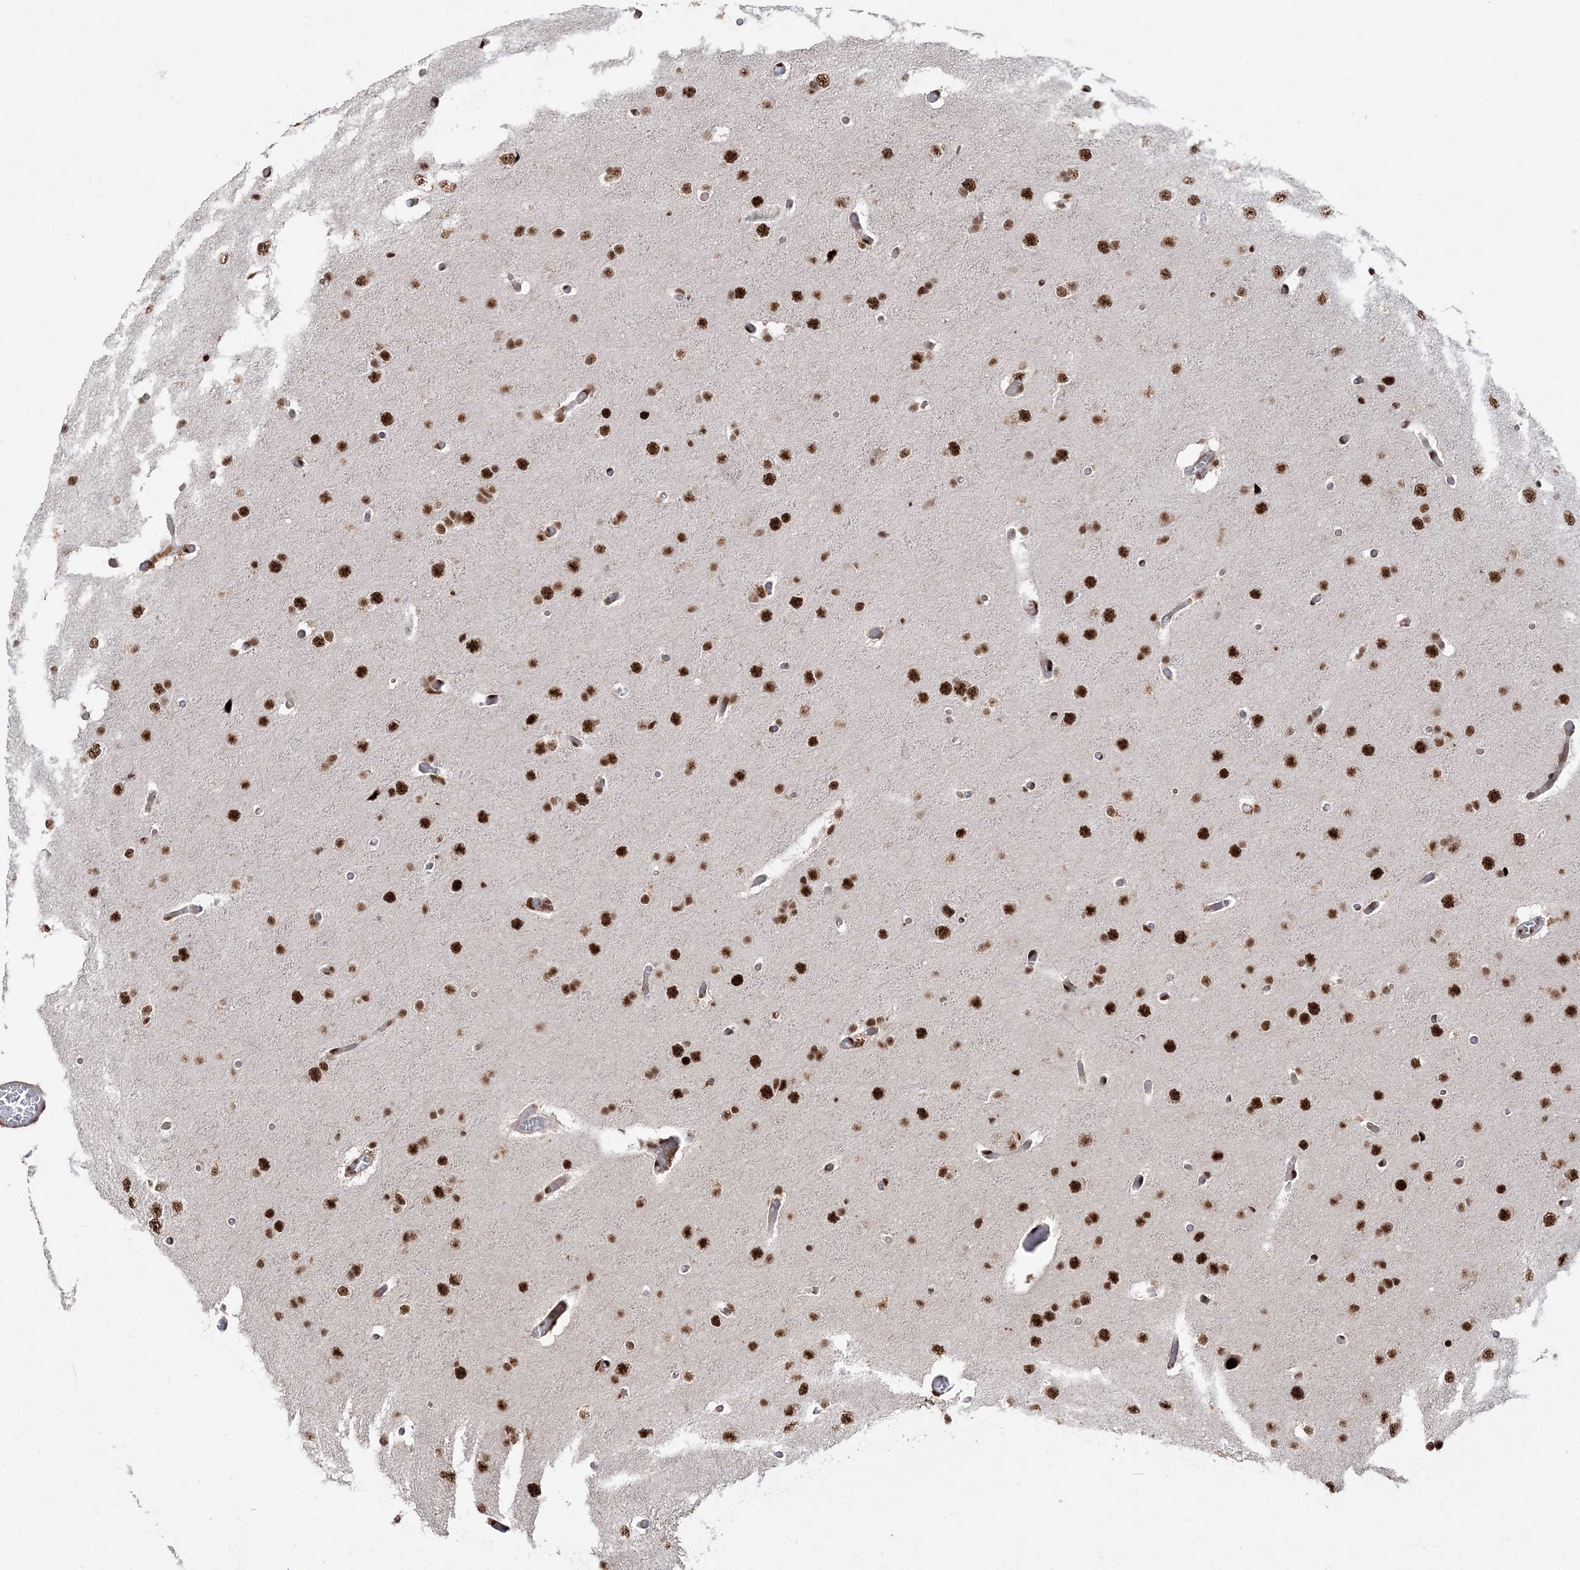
{"staining": {"intensity": "strong", "quantity": ">75%", "location": "nuclear"}, "tissue": "glioma", "cell_type": "Tumor cells", "image_type": "cancer", "snomed": [{"axis": "morphology", "description": "Glioma, malignant, High grade"}, {"axis": "topography", "description": "Cerebral cortex"}], "caption": "The image displays a brown stain indicating the presence of a protein in the nuclear of tumor cells in glioma.", "gene": "RBM17", "patient": {"sex": "female", "age": 36}}